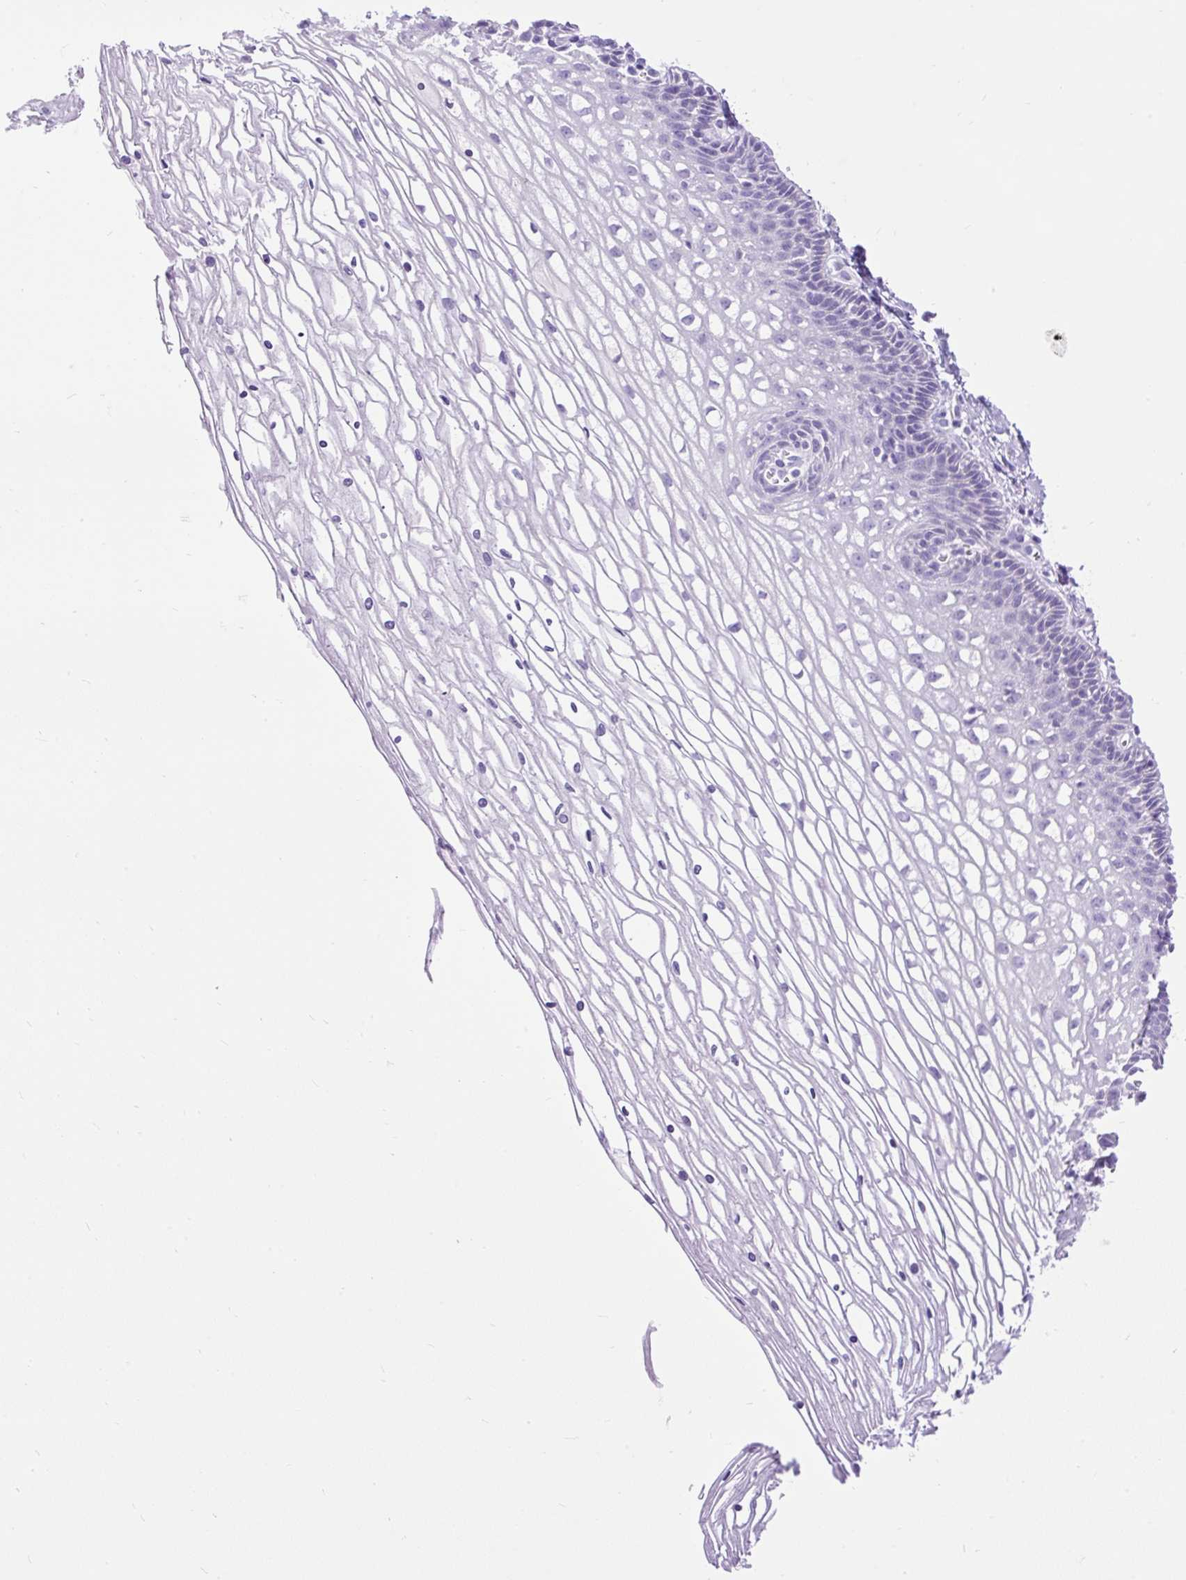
{"staining": {"intensity": "negative", "quantity": "none", "location": "none"}, "tissue": "cervix", "cell_type": "Glandular cells", "image_type": "normal", "snomed": [{"axis": "morphology", "description": "Normal tissue, NOS"}, {"axis": "topography", "description": "Cervix"}], "caption": "Immunohistochemistry image of normal human cervix stained for a protein (brown), which demonstrates no expression in glandular cells. The staining was performed using DAB (3,3'-diaminobenzidine) to visualize the protein expression in brown, while the nuclei were stained in blue with hematoxylin (Magnification: 20x).", "gene": "ZNF256", "patient": {"sex": "female", "age": 36}}